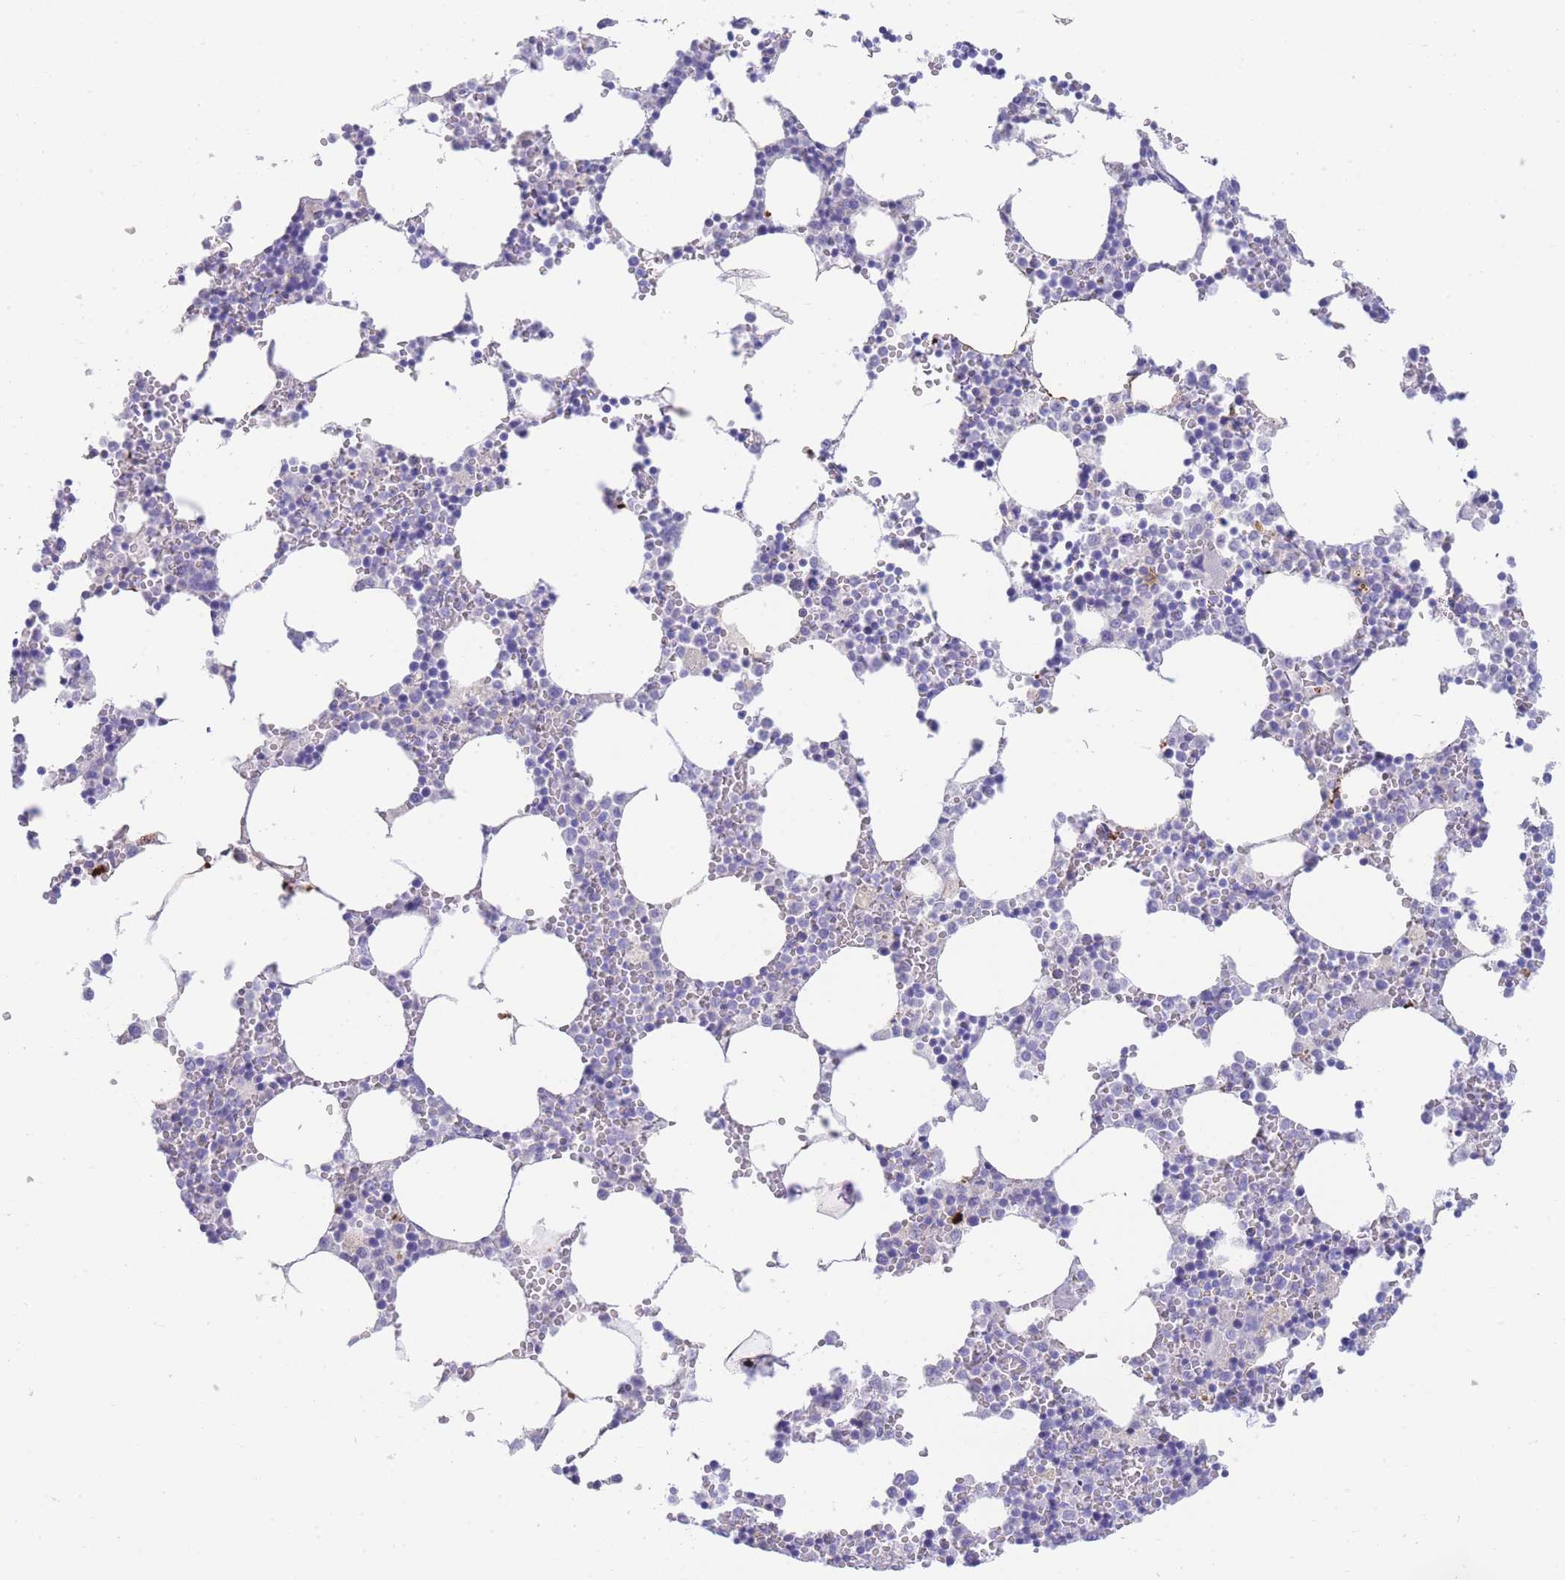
{"staining": {"intensity": "negative", "quantity": "none", "location": "none"}, "tissue": "bone marrow", "cell_type": "Hematopoietic cells", "image_type": "normal", "snomed": [{"axis": "morphology", "description": "Normal tissue, NOS"}, {"axis": "topography", "description": "Bone marrow"}], "caption": "A histopathology image of bone marrow stained for a protein reveals no brown staining in hematopoietic cells.", "gene": "LRRC37A2", "patient": {"sex": "female", "age": 64}}